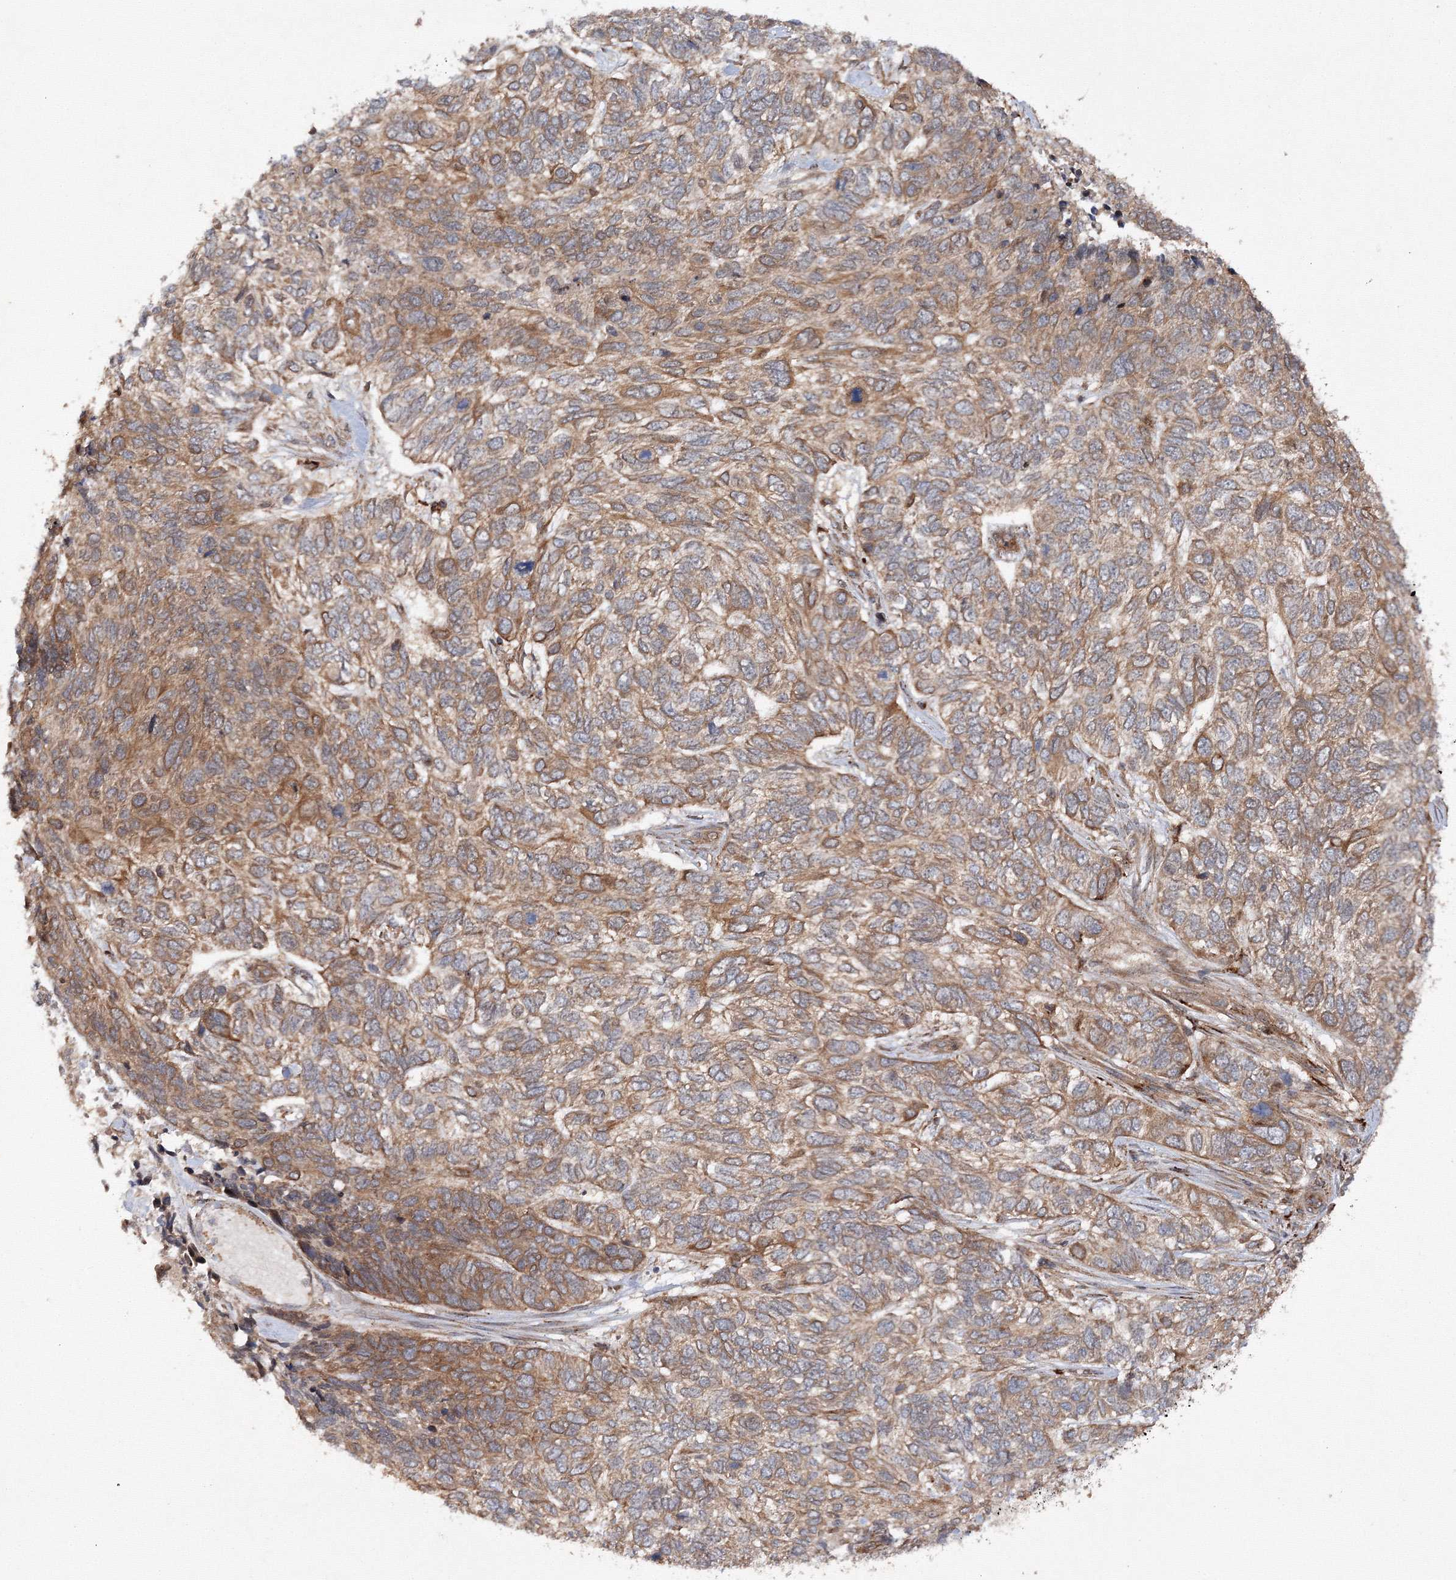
{"staining": {"intensity": "moderate", "quantity": "25%-75%", "location": "cytoplasmic/membranous"}, "tissue": "skin cancer", "cell_type": "Tumor cells", "image_type": "cancer", "snomed": [{"axis": "morphology", "description": "Basal cell carcinoma"}, {"axis": "topography", "description": "Skin"}], "caption": "Tumor cells exhibit medium levels of moderate cytoplasmic/membranous positivity in about 25%-75% of cells in human skin cancer.", "gene": "DCTD", "patient": {"sex": "female", "age": 65}}